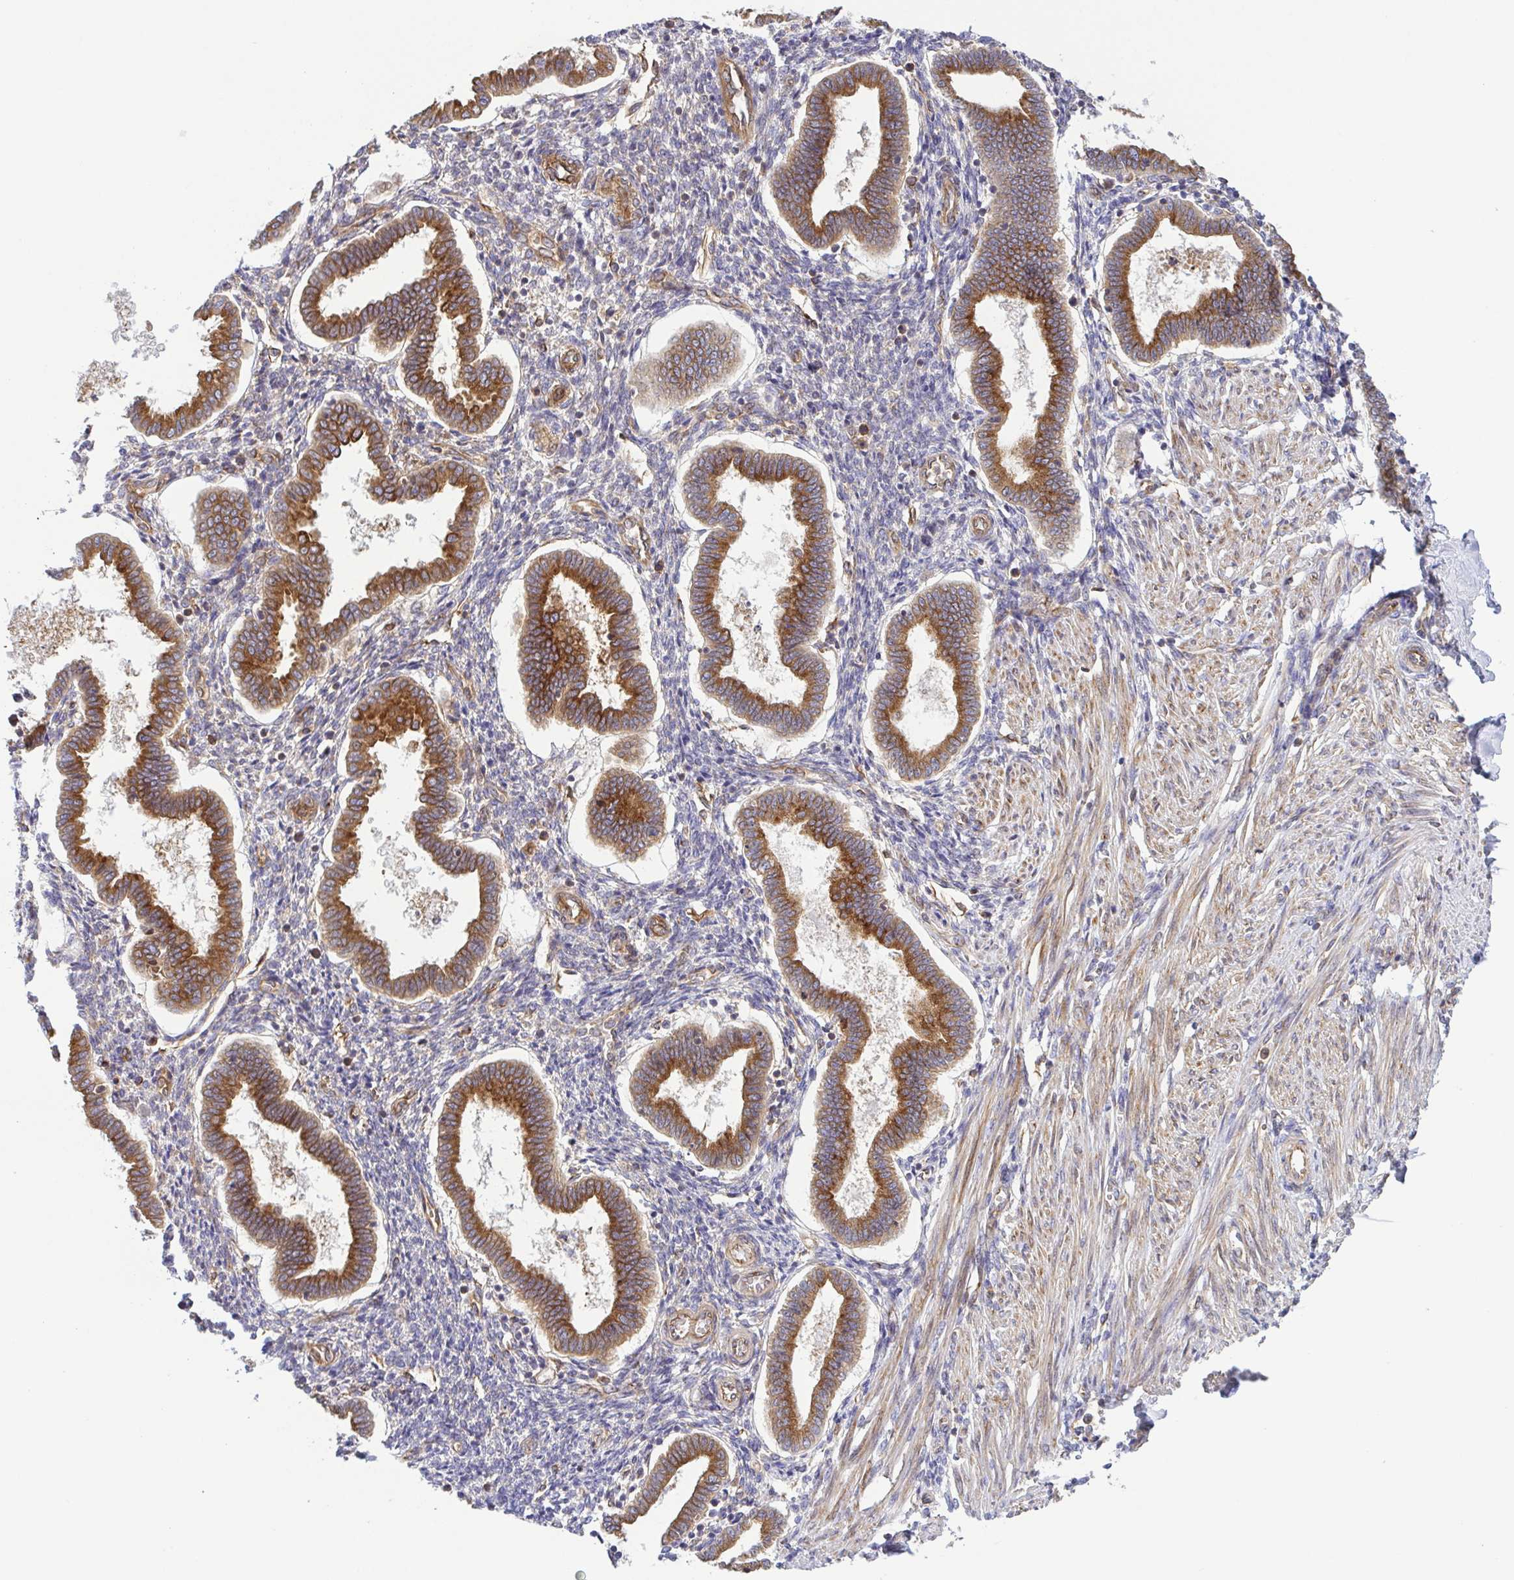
{"staining": {"intensity": "weak", "quantity": "<25%", "location": "cytoplasmic/membranous"}, "tissue": "endometrium", "cell_type": "Cells in endometrial stroma", "image_type": "normal", "snomed": [{"axis": "morphology", "description": "Normal tissue, NOS"}, {"axis": "topography", "description": "Endometrium"}], "caption": "Immunohistochemical staining of normal endometrium displays no significant positivity in cells in endometrial stroma.", "gene": "KIF5B", "patient": {"sex": "female", "age": 24}}